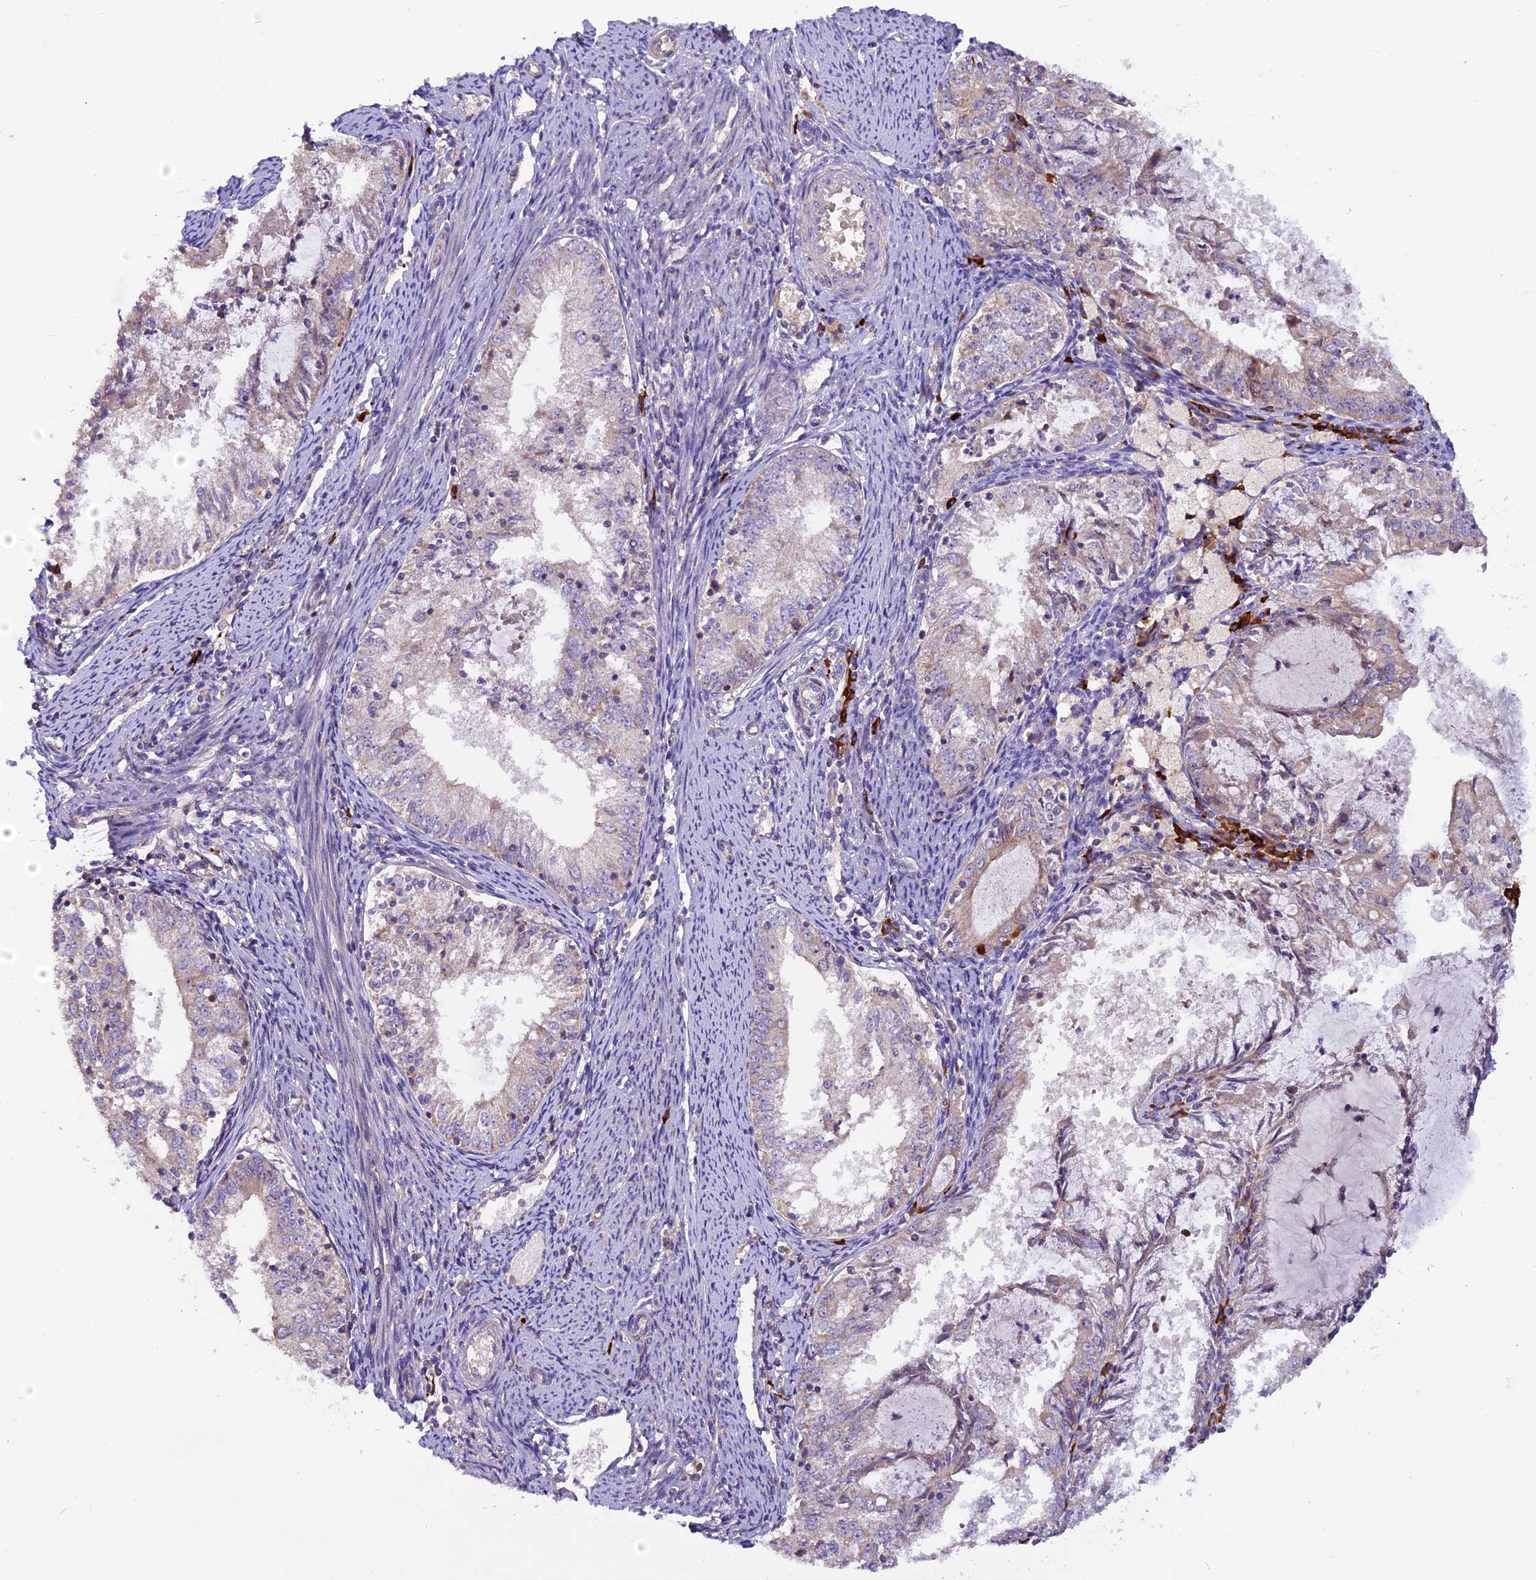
{"staining": {"intensity": "weak", "quantity": ">75%", "location": "cytoplasmic/membranous"}, "tissue": "endometrial cancer", "cell_type": "Tumor cells", "image_type": "cancer", "snomed": [{"axis": "morphology", "description": "Adenocarcinoma, NOS"}, {"axis": "topography", "description": "Endometrium"}], "caption": "Weak cytoplasmic/membranous positivity for a protein is identified in about >75% of tumor cells of endometrial adenocarcinoma using IHC.", "gene": "FRY", "patient": {"sex": "female", "age": 57}}